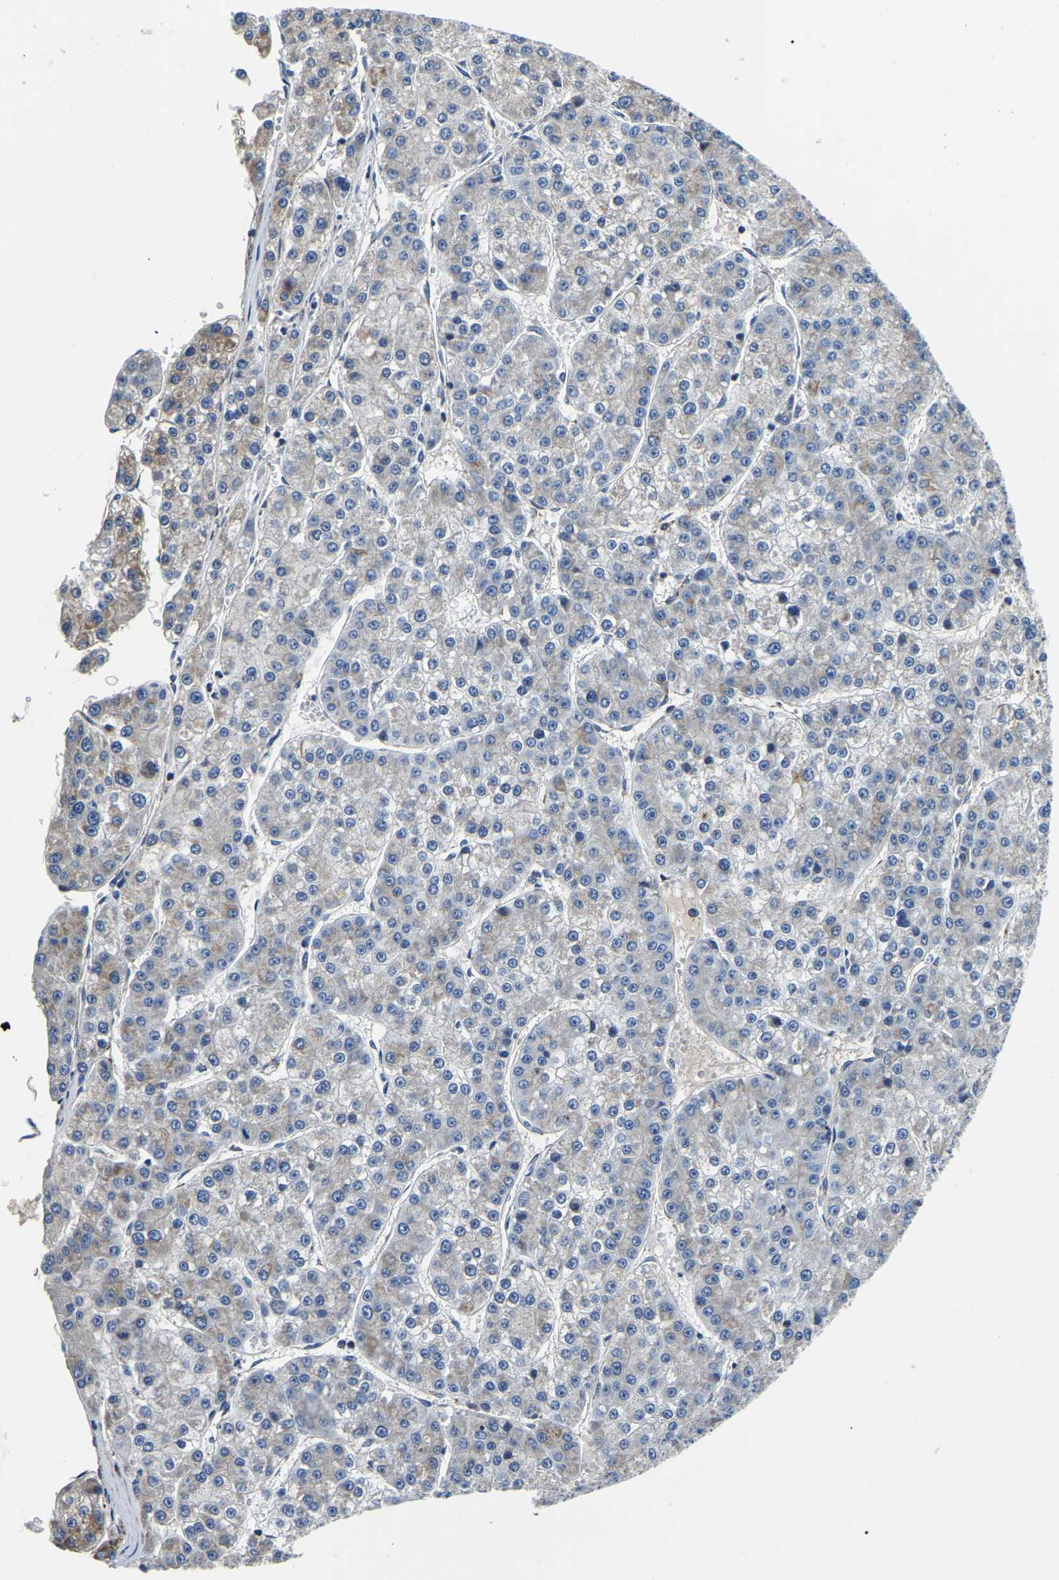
{"staining": {"intensity": "negative", "quantity": "none", "location": "none"}, "tissue": "liver cancer", "cell_type": "Tumor cells", "image_type": "cancer", "snomed": [{"axis": "morphology", "description": "Carcinoma, Hepatocellular, NOS"}, {"axis": "topography", "description": "Liver"}], "caption": "Immunohistochemistry (IHC) micrograph of neoplastic tissue: hepatocellular carcinoma (liver) stained with DAB exhibits no significant protein staining in tumor cells.", "gene": "PPM1E", "patient": {"sex": "female", "age": 73}}